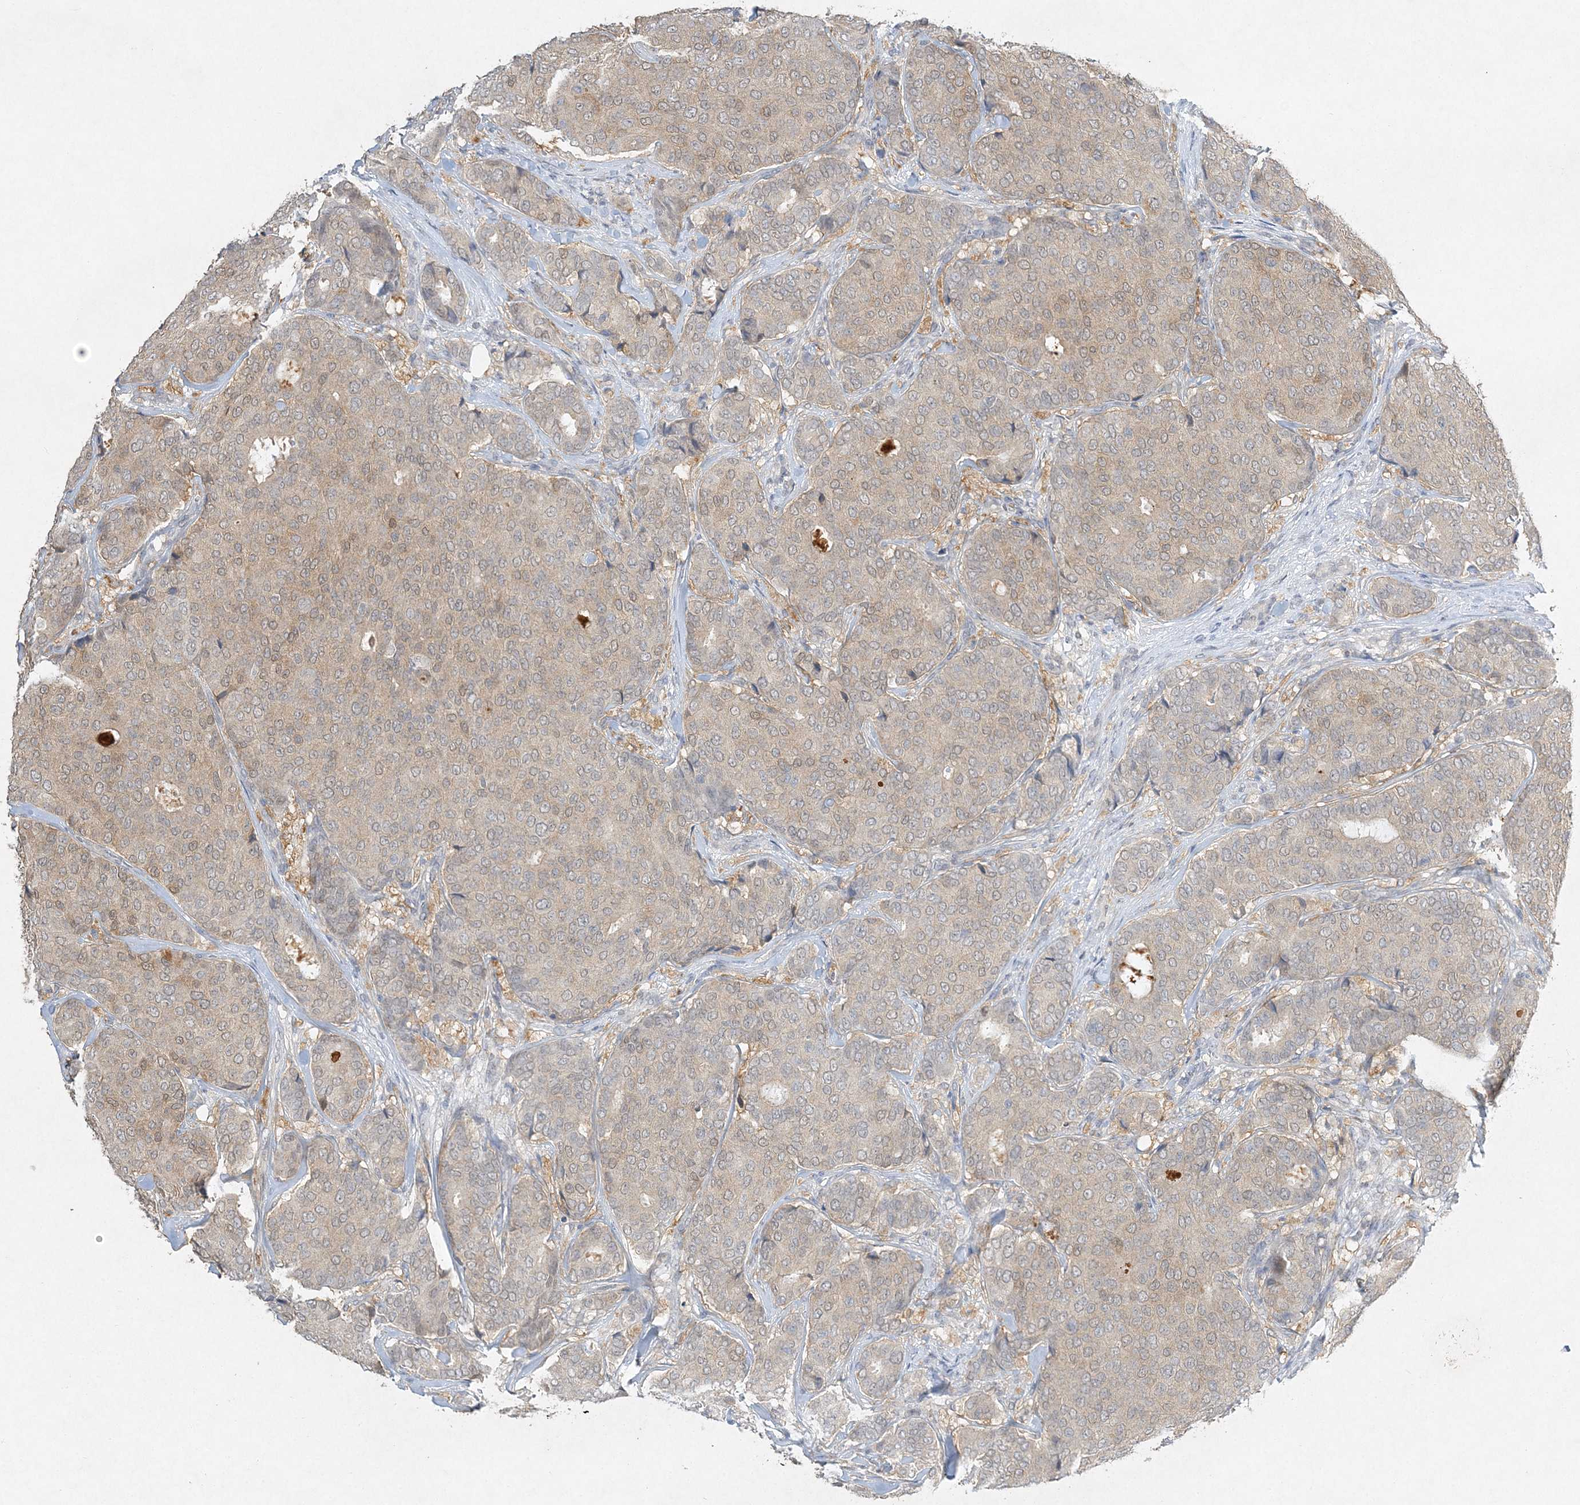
{"staining": {"intensity": "weak", "quantity": ">75%", "location": "cytoplasmic/membranous"}, "tissue": "breast cancer", "cell_type": "Tumor cells", "image_type": "cancer", "snomed": [{"axis": "morphology", "description": "Duct carcinoma"}, {"axis": "topography", "description": "Breast"}], "caption": "Immunohistochemistry histopathology image of neoplastic tissue: human infiltrating ductal carcinoma (breast) stained using immunohistochemistry displays low levels of weak protein expression localized specifically in the cytoplasmic/membranous of tumor cells, appearing as a cytoplasmic/membranous brown color.", "gene": "MAT2B", "patient": {"sex": "female", "age": 75}}